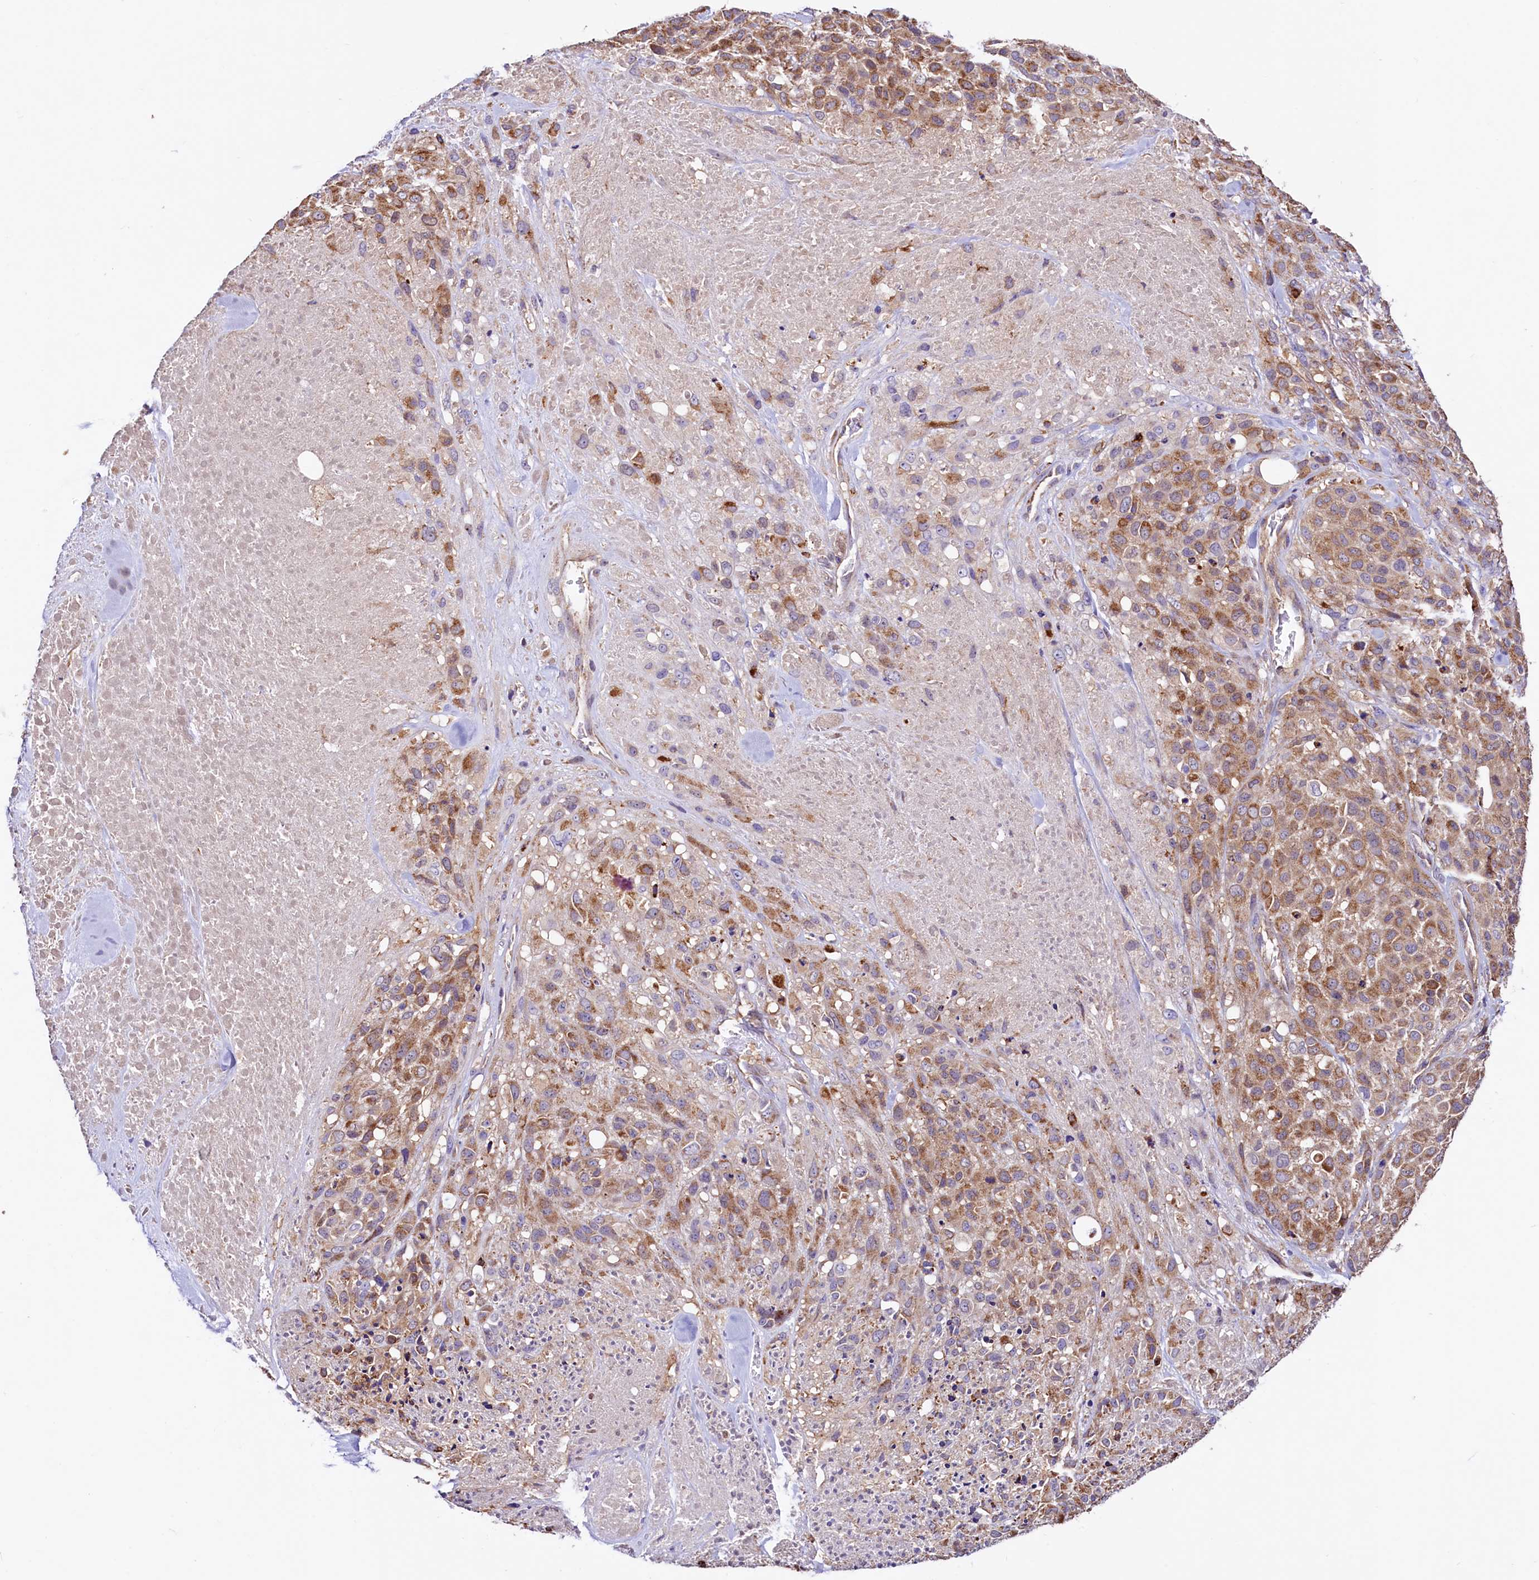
{"staining": {"intensity": "moderate", "quantity": ">75%", "location": "cytoplasmic/membranous"}, "tissue": "melanoma", "cell_type": "Tumor cells", "image_type": "cancer", "snomed": [{"axis": "morphology", "description": "Malignant melanoma, Metastatic site"}, {"axis": "topography", "description": "Skin"}], "caption": "Immunohistochemical staining of human melanoma shows medium levels of moderate cytoplasmic/membranous expression in about >75% of tumor cells.", "gene": "CIAO3", "patient": {"sex": "female", "age": 81}}